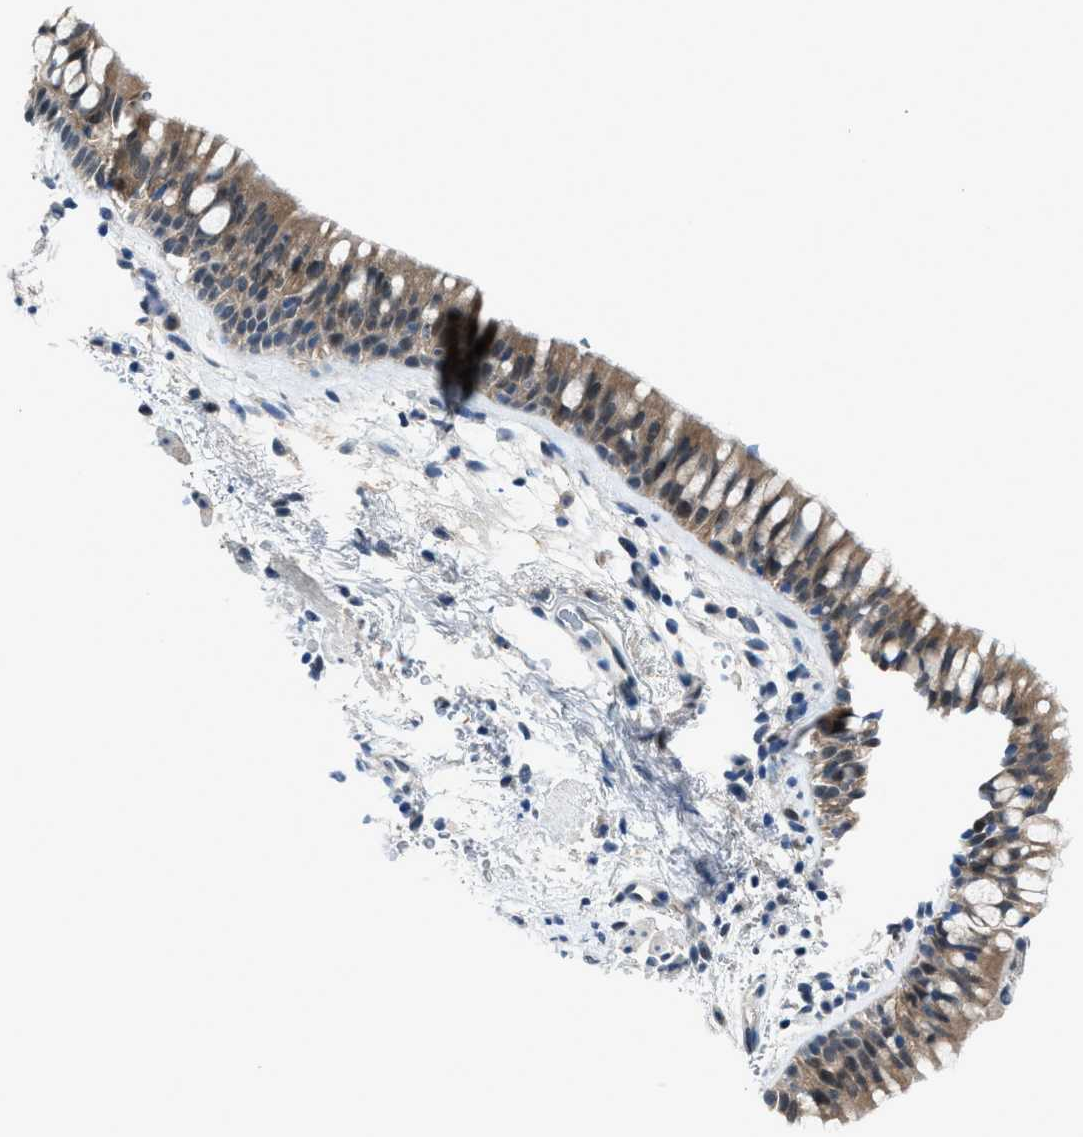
{"staining": {"intensity": "moderate", "quantity": ">75%", "location": "cytoplasmic/membranous"}, "tissue": "bronchus", "cell_type": "Respiratory epithelial cells", "image_type": "normal", "snomed": [{"axis": "morphology", "description": "Normal tissue, NOS"}, {"axis": "topography", "description": "Cartilage tissue"}, {"axis": "topography", "description": "Bronchus"}], "caption": "DAB (3,3'-diaminobenzidine) immunohistochemical staining of normal human bronchus demonstrates moderate cytoplasmic/membranous protein positivity in about >75% of respiratory epithelial cells. (brown staining indicates protein expression, while blue staining denotes nuclei).", "gene": "DUSP19", "patient": {"sex": "female", "age": 53}}